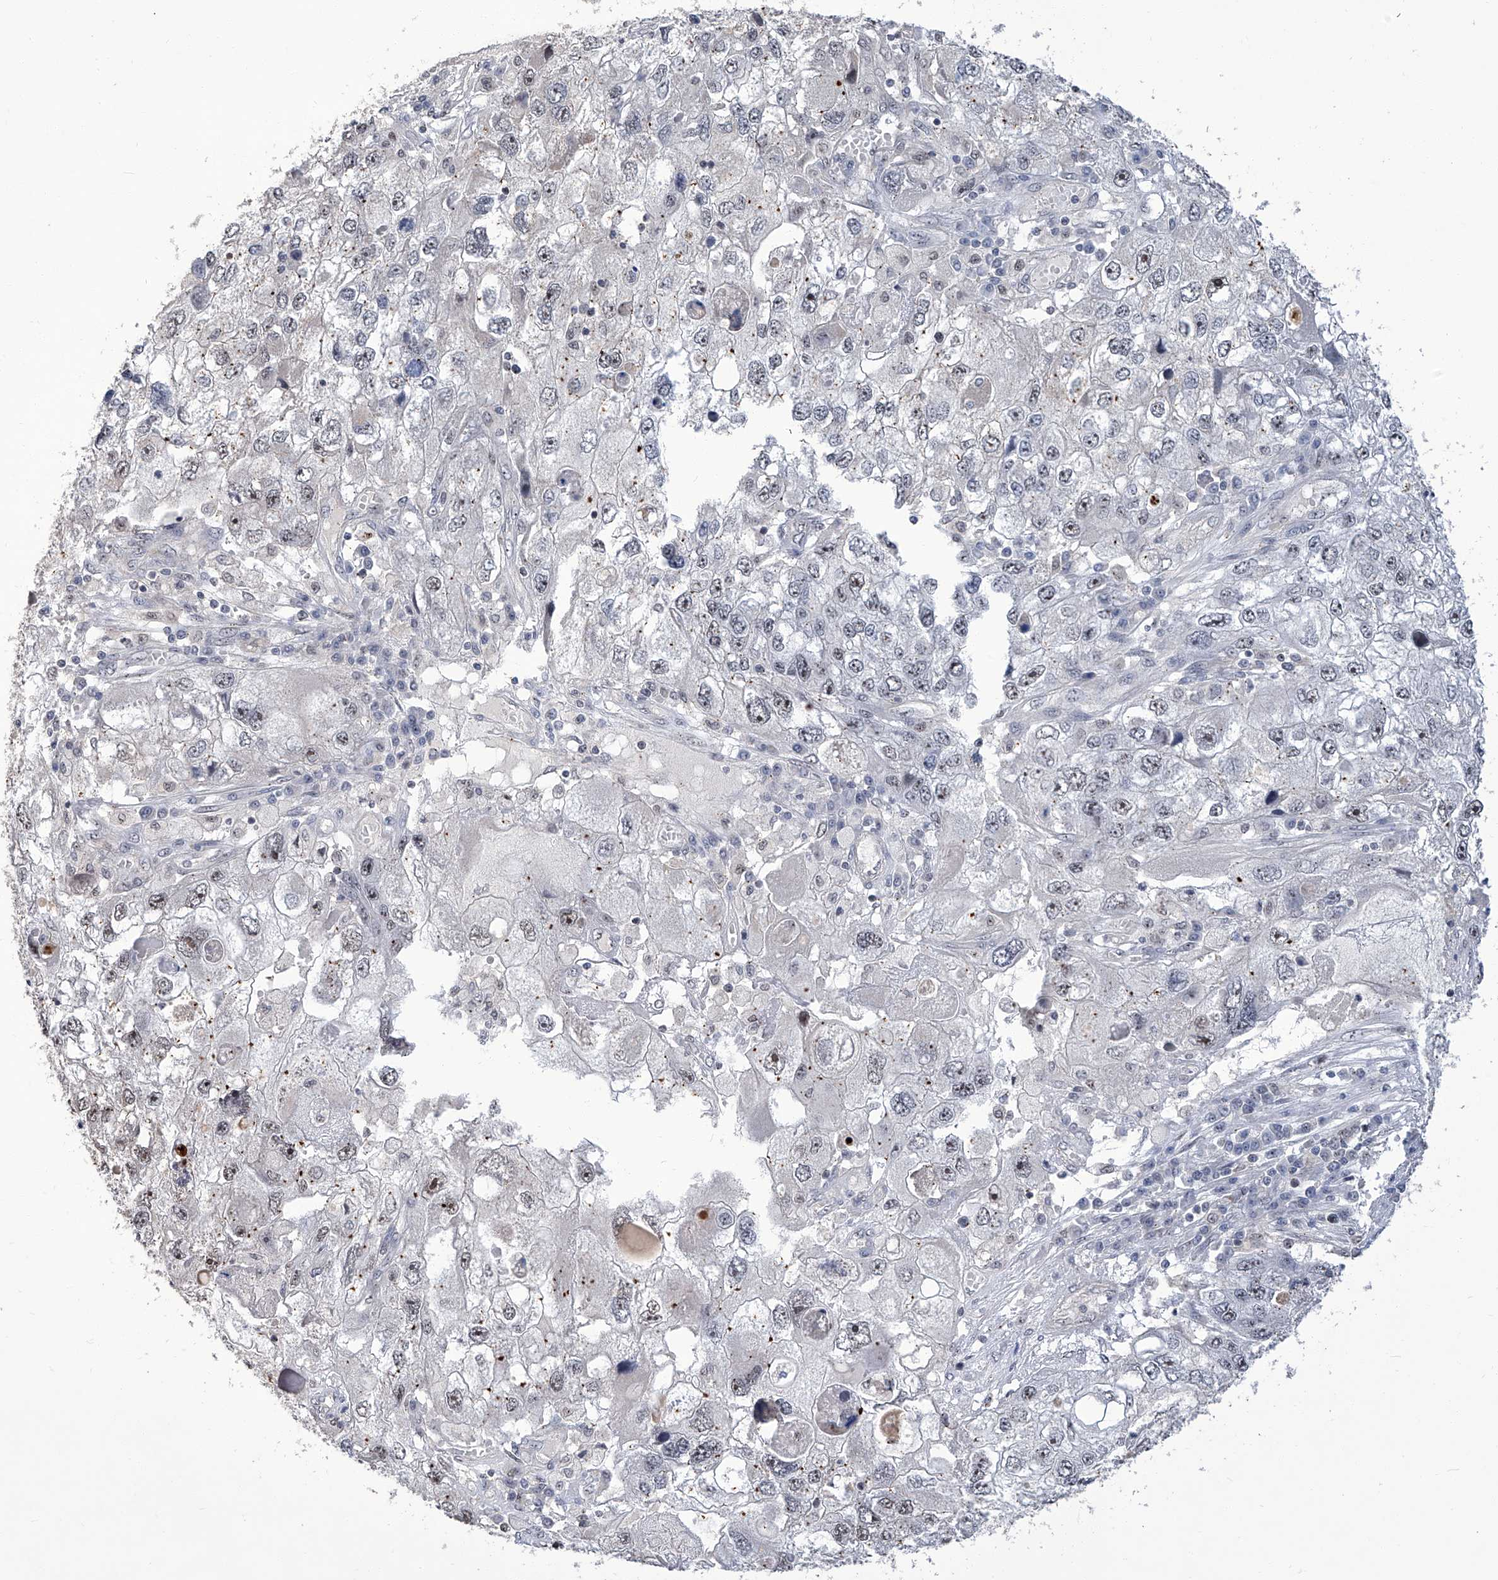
{"staining": {"intensity": "weak", "quantity": "<25%", "location": "nuclear"}, "tissue": "endometrial cancer", "cell_type": "Tumor cells", "image_type": "cancer", "snomed": [{"axis": "morphology", "description": "Adenocarcinoma, NOS"}, {"axis": "topography", "description": "Endometrium"}], "caption": "This micrograph is of endometrial cancer (adenocarcinoma) stained with IHC to label a protein in brown with the nuclei are counter-stained blue. There is no positivity in tumor cells. (DAB IHC, high magnification).", "gene": "CMTR1", "patient": {"sex": "female", "age": 49}}